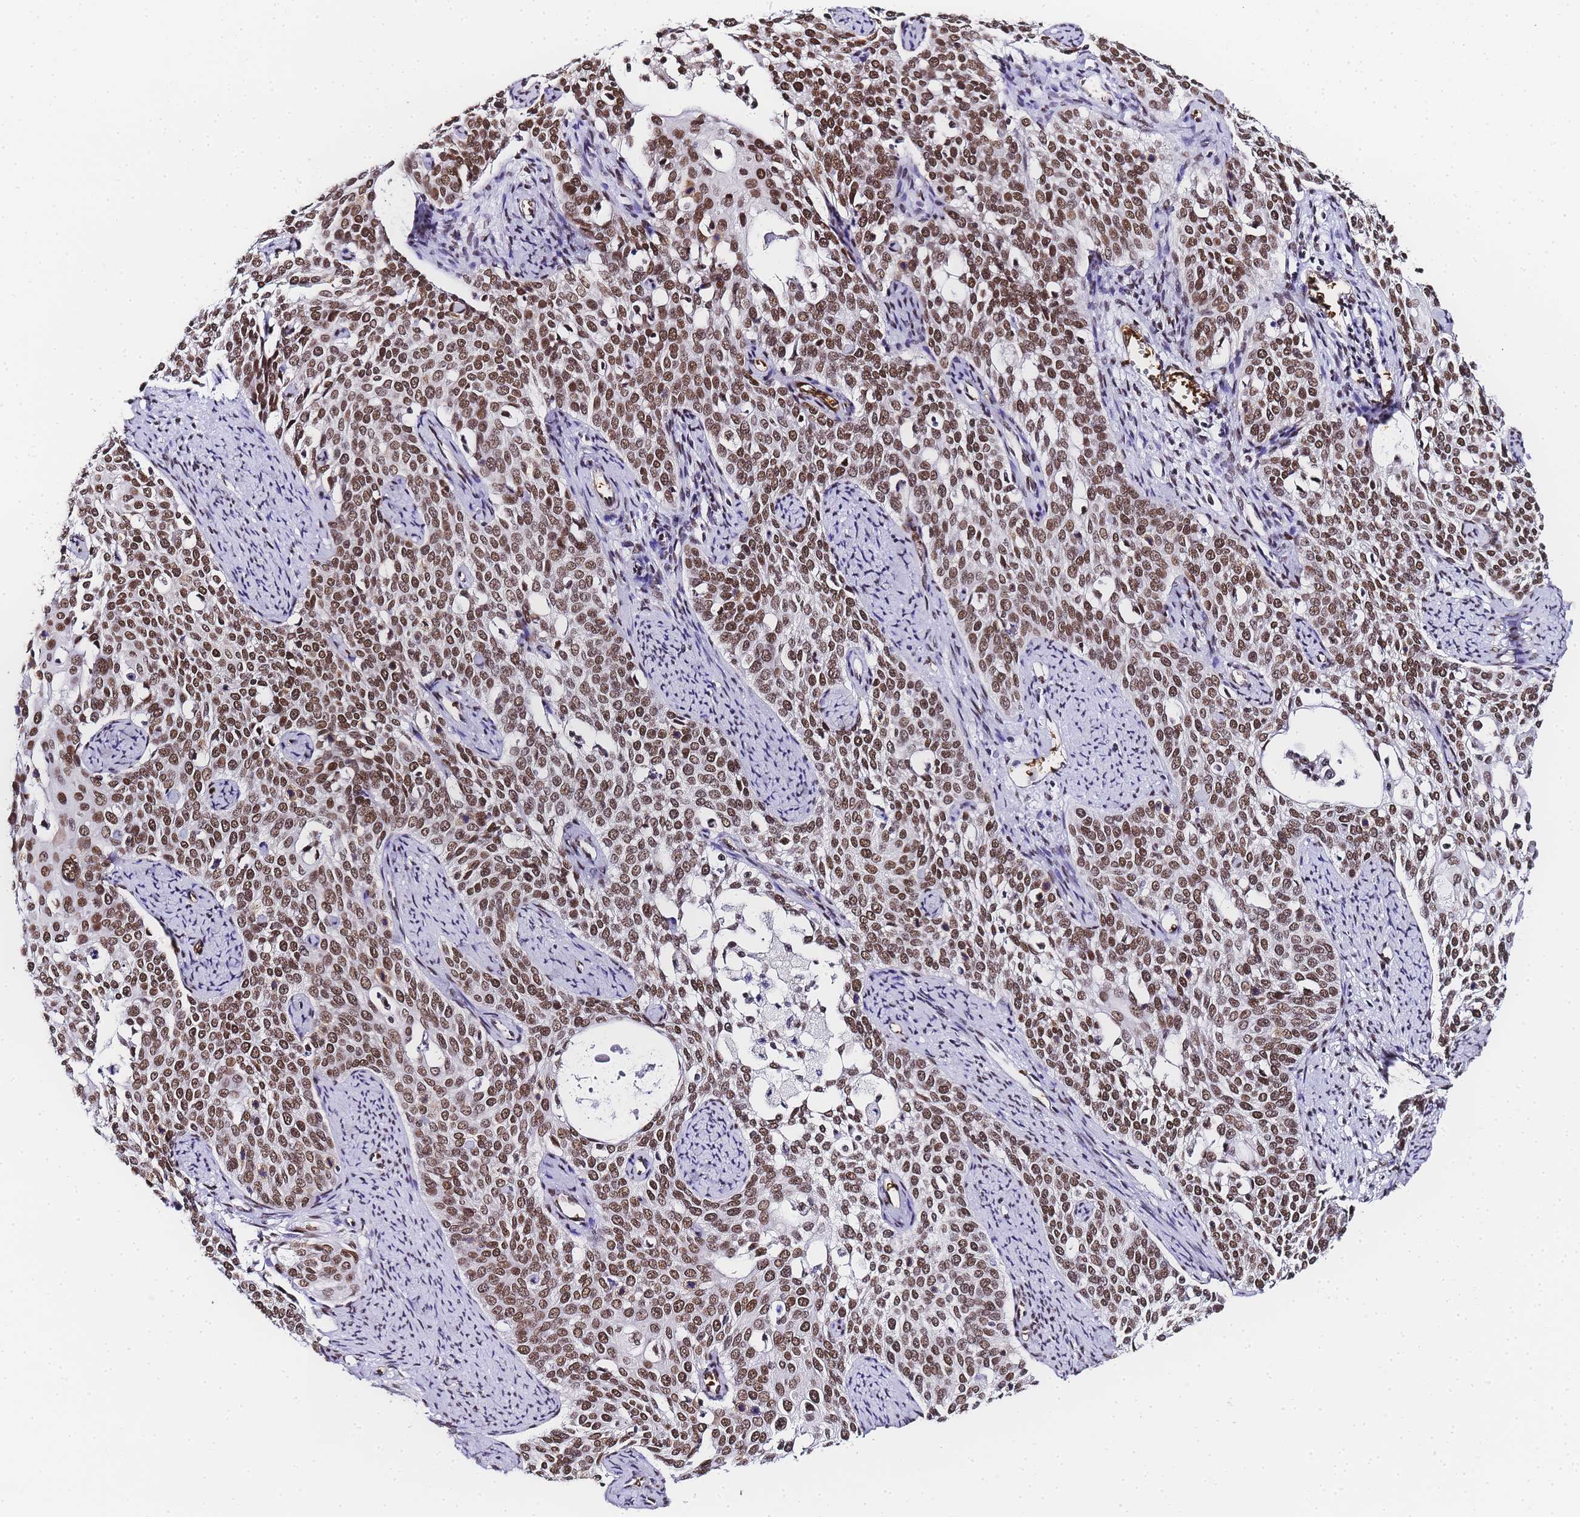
{"staining": {"intensity": "moderate", "quantity": ">75%", "location": "nuclear"}, "tissue": "cervical cancer", "cell_type": "Tumor cells", "image_type": "cancer", "snomed": [{"axis": "morphology", "description": "Squamous cell carcinoma, NOS"}, {"axis": "topography", "description": "Cervix"}], "caption": "Moderate nuclear positivity for a protein is present in about >75% of tumor cells of cervical cancer using IHC.", "gene": "POLR1A", "patient": {"sex": "female", "age": 44}}